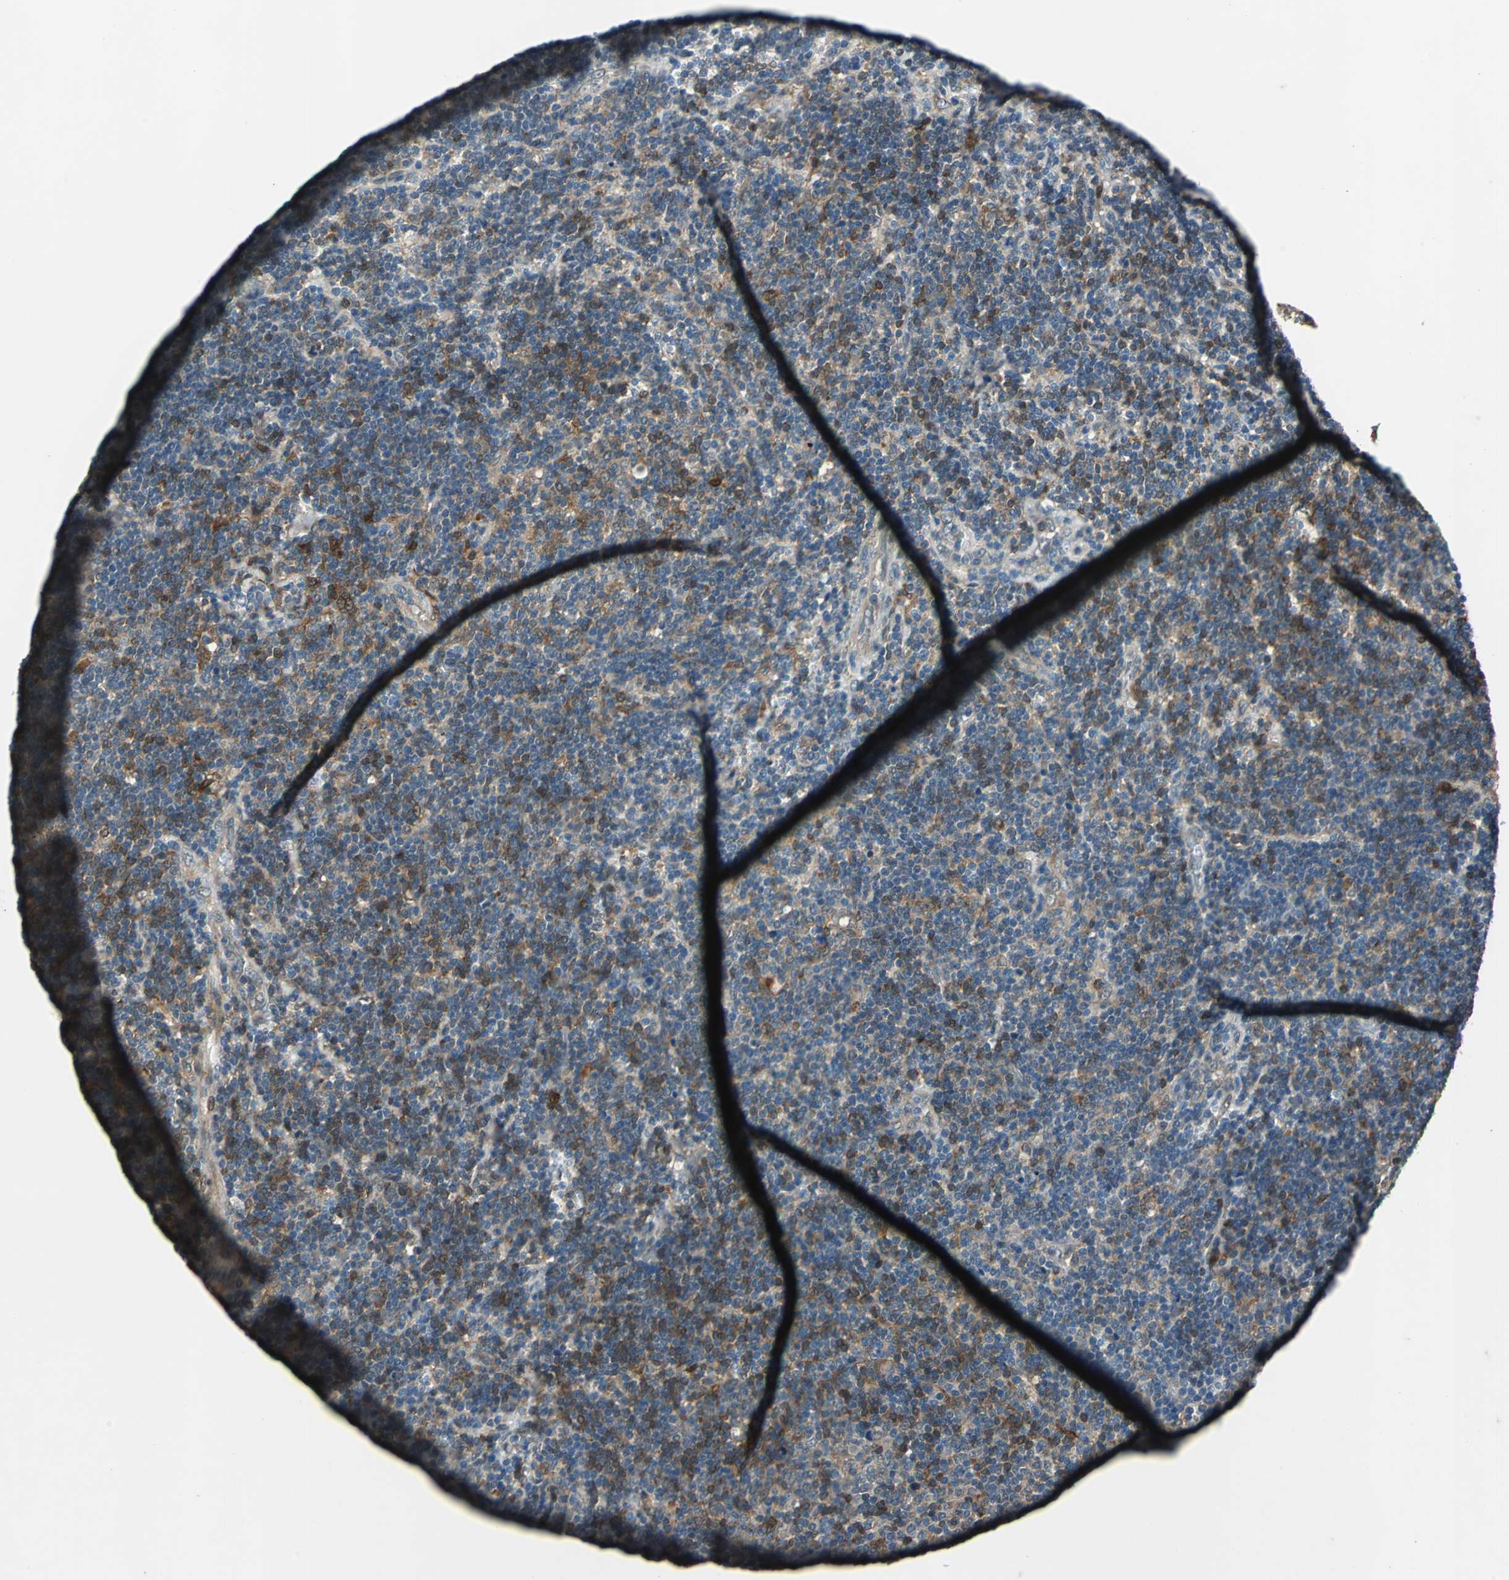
{"staining": {"intensity": "moderate", "quantity": "25%-75%", "location": "cytoplasmic/membranous,nuclear"}, "tissue": "lymphoma", "cell_type": "Tumor cells", "image_type": "cancer", "snomed": [{"axis": "morphology", "description": "Malignant lymphoma, non-Hodgkin's type, Low grade"}, {"axis": "topography", "description": "Lymph node"}], "caption": "Moderate cytoplasmic/membranous and nuclear expression is seen in about 25%-75% of tumor cells in low-grade malignant lymphoma, non-Hodgkin's type.", "gene": "RRM2B", "patient": {"sex": "male", "age": 70}}